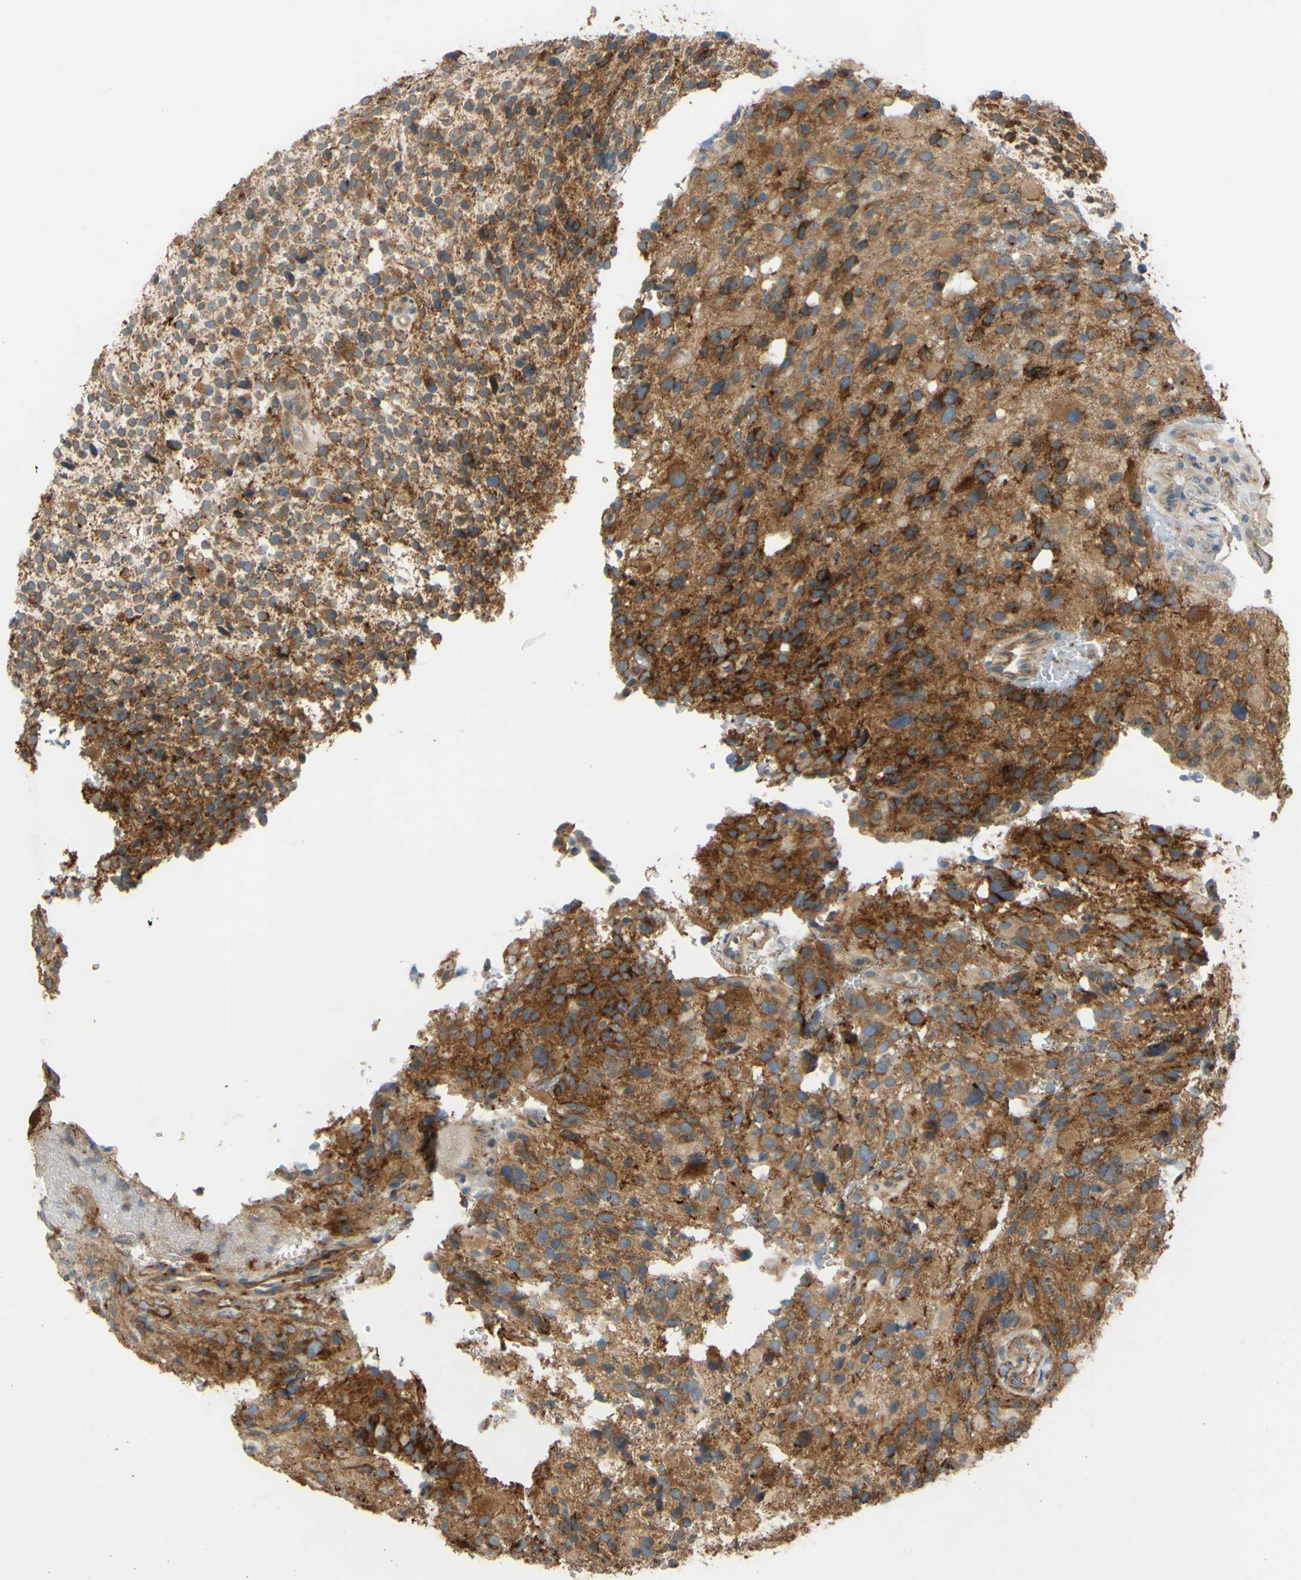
{"staining": {"intensity": "moderate", "quantity": "25%-75%", "location": "cytoplasmic/membranous"}, "tissue": "glioma", "cell_type": "Tumor cells", "image_type": "cancer", "snomed": [{"axis": "morphology", "description": "Glioma, malignant, High grade"}, {"axis": "topography", "description": "Brain"}], "caption": "High-grade glioma (malignant) stained with a protein marker reveals moderate staining in tumor cells.", "gene": "POR", "patient": {"sex": "male", "age": 48}}